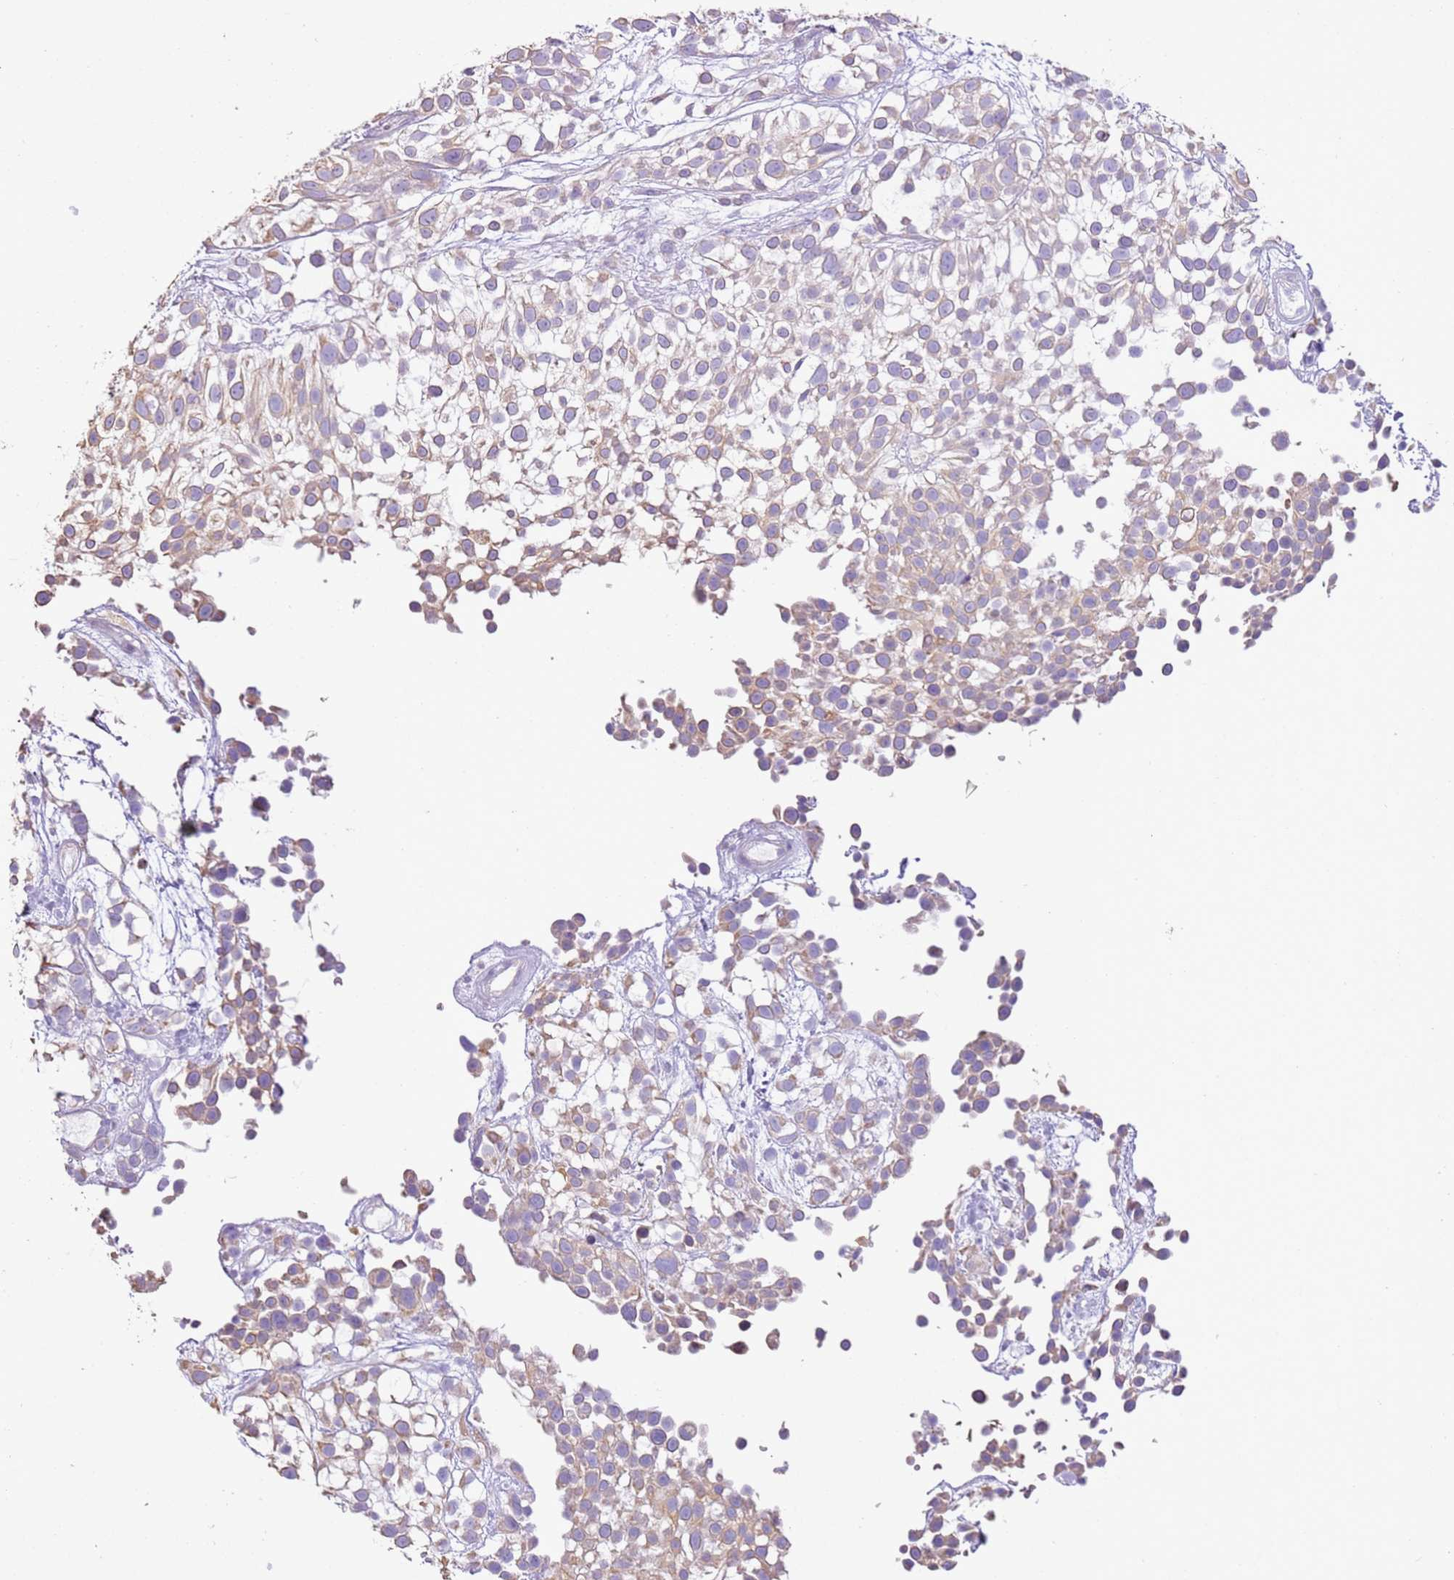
{"staining": {"intensity": "weak", "quantity": ">75%", "location": "cytoplasmic/membranous"}, "tissue": "urothelial cancer", "cell_type": "Tumor cells", "image_type": "cancer", "snomed": [{"axis": "morphology", "description": "Urothelial carcinoma, High grade"}, {"axis": "topography", "description": "Urinary bladder"}], "caption": "This histopathology image shows IHC staining of human urothelial carcinoma (high-grade), with low weak cytoplasmic/membranous expression in about >75% of tumor cells.", "gene": "OAF", "patient": {"sex": "male", "age": 56}}